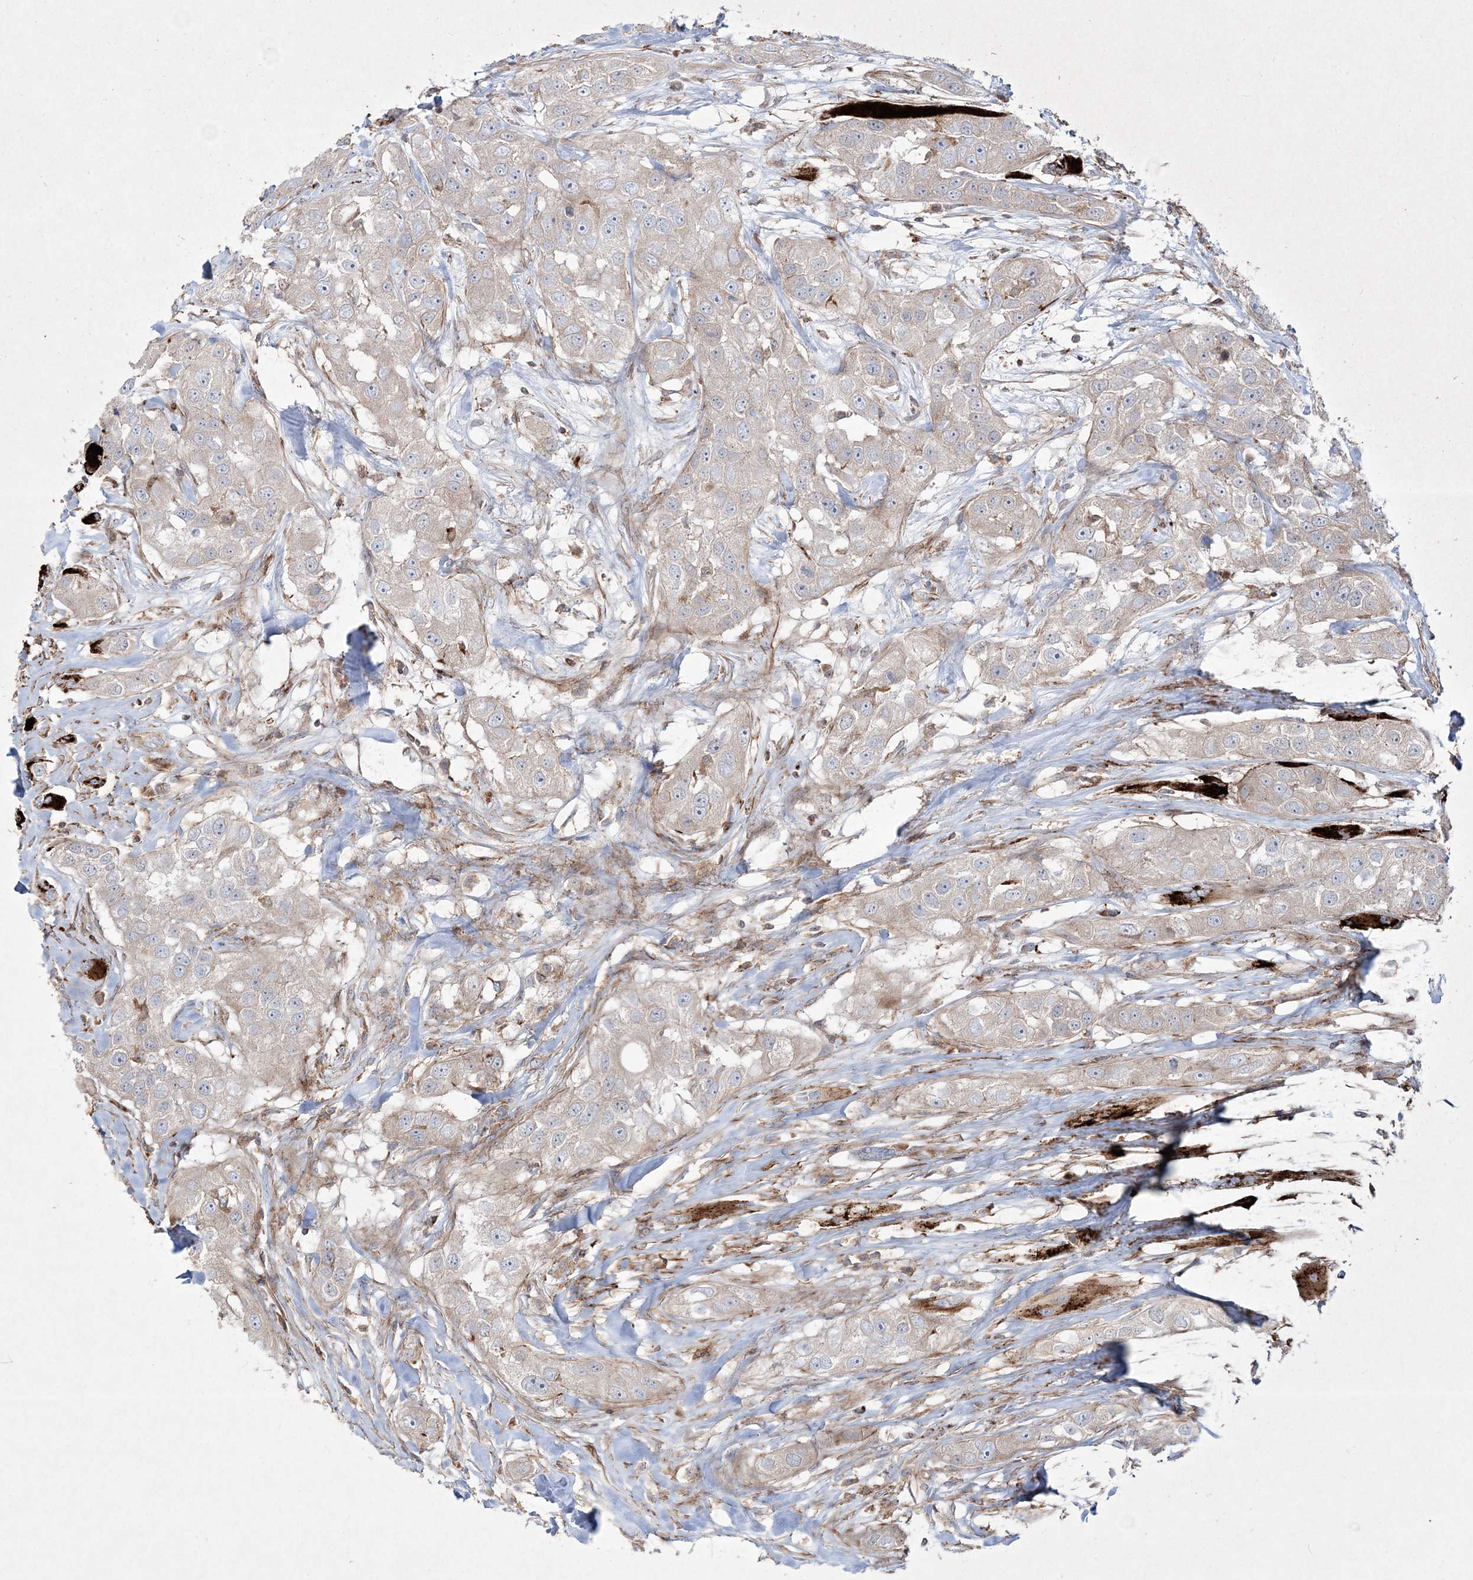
{"staining": {"intensity": "negative", "quantity": "none", "location": "none"}, "tissue": "head and neck cancer", "cell_type": "Tumor cells", "image_type": "cancer", "snomed": [{"axis": "morphology", "description": "Normal tissue, NOS"}, {"axis": "morphology", "description": "Squamous cell carcinoma, NOS"}, {"axis": "topography", "description": "Skeletal muscle"}, {"axis": "topography", "description": "Head-Neck"}], "caption": "Histopathology image shows no significant protein expression in tumor cells of head and neck squamous cell carcinoma.", "gene": "RICTOR", "patient": {"sex": "male", "age": 51}}